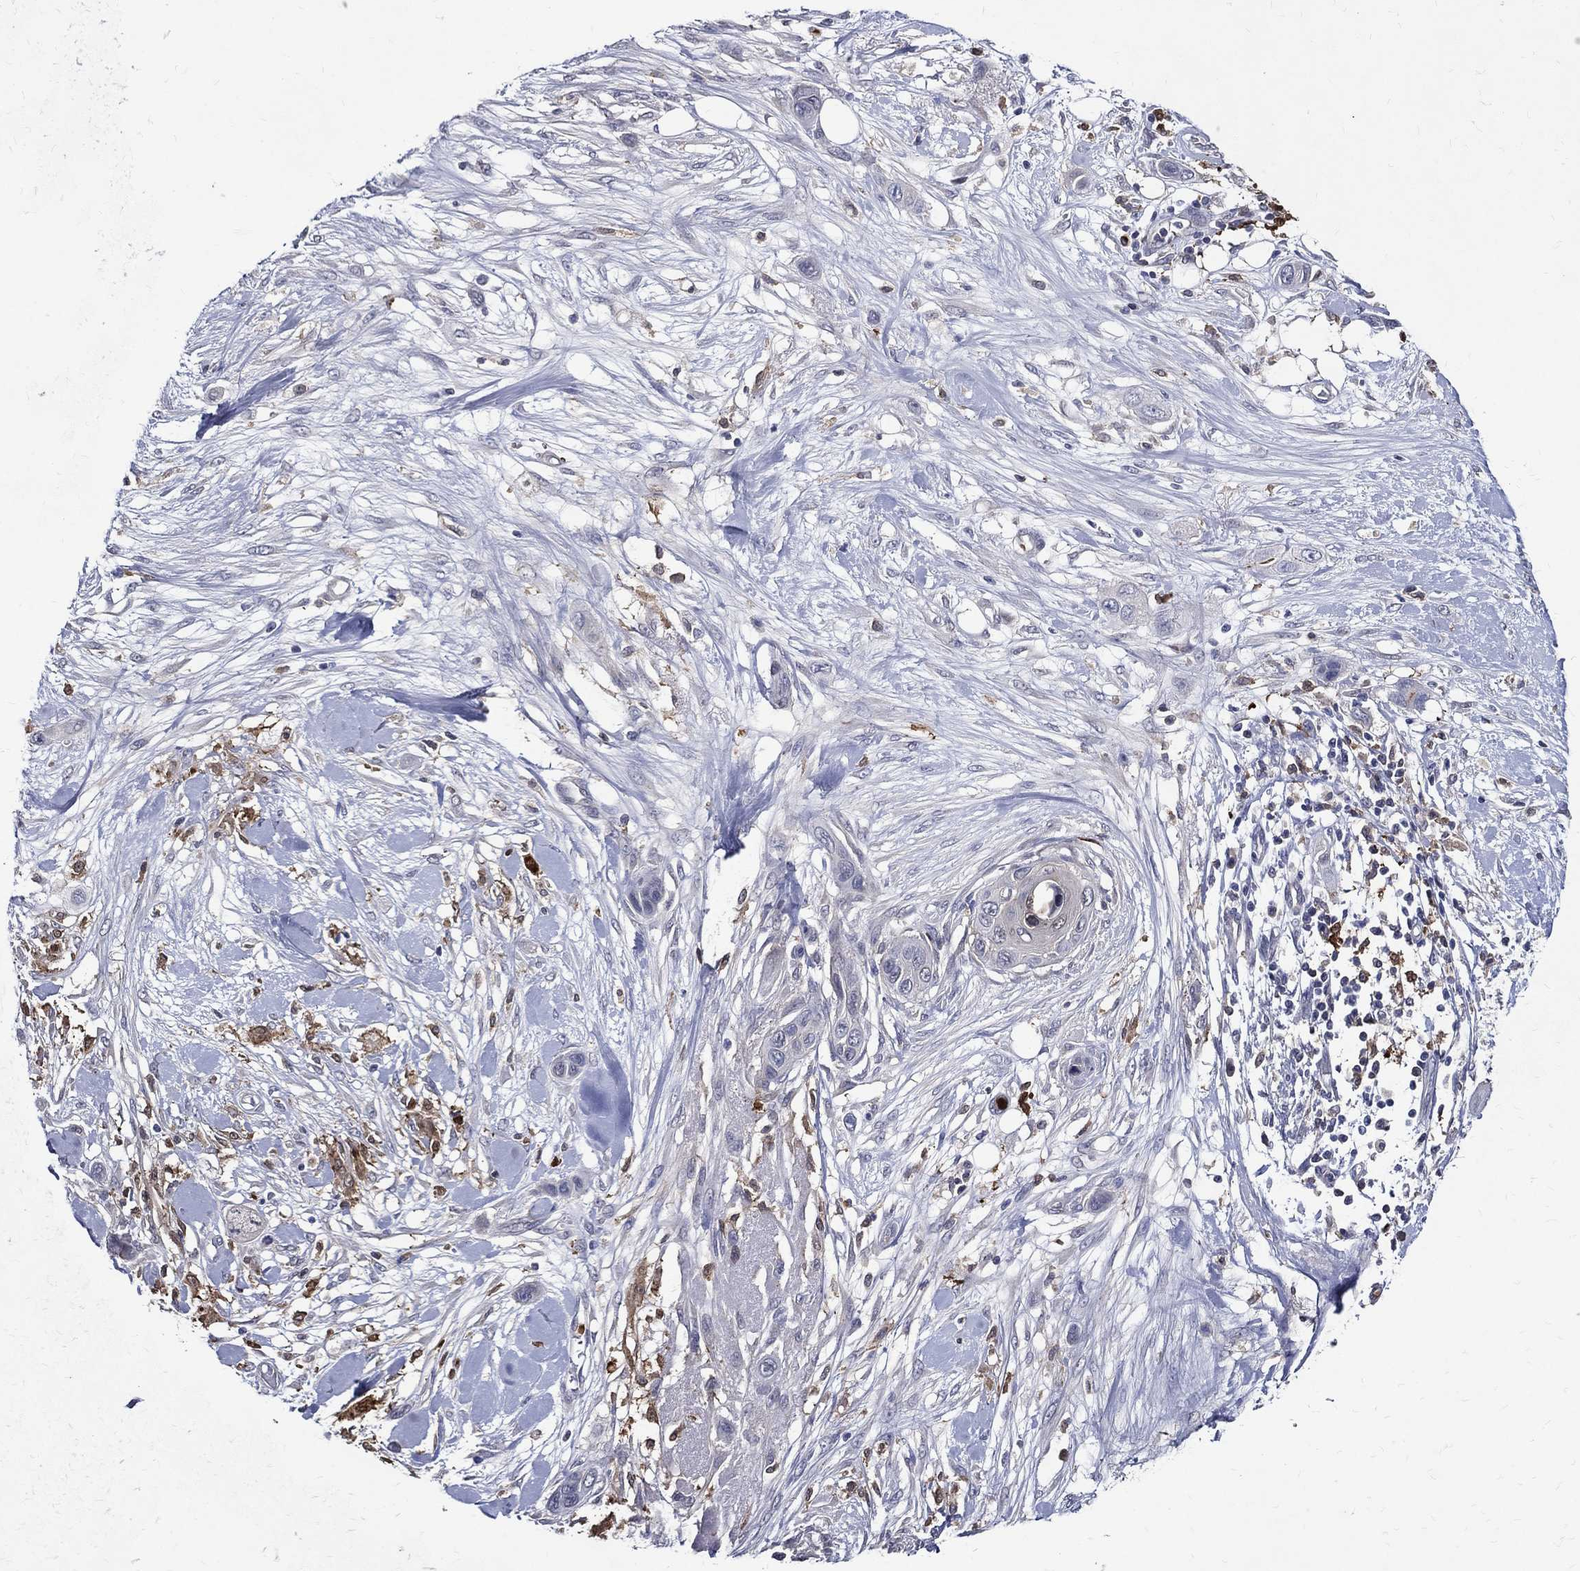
{"staining": {"intensity": "negative", "quantity": "none", "location": "none"}, "tissue": "skin cancer", "cell_type": "Tumor cells", "image_type": "cancer", "snomed": [{"axis": "morphology", "description": "Squamous cell carcinoma, NOS"}, {"axis": "topography", "description": "Skin"}], "caption": "Tumor cells are negative for protein expression in human squamous cell carcinoma (skin). (IHC, brightfield microscopy, high magnification).", "gene": "GPR171", "patient": {"sex": "male", "age": 79}}